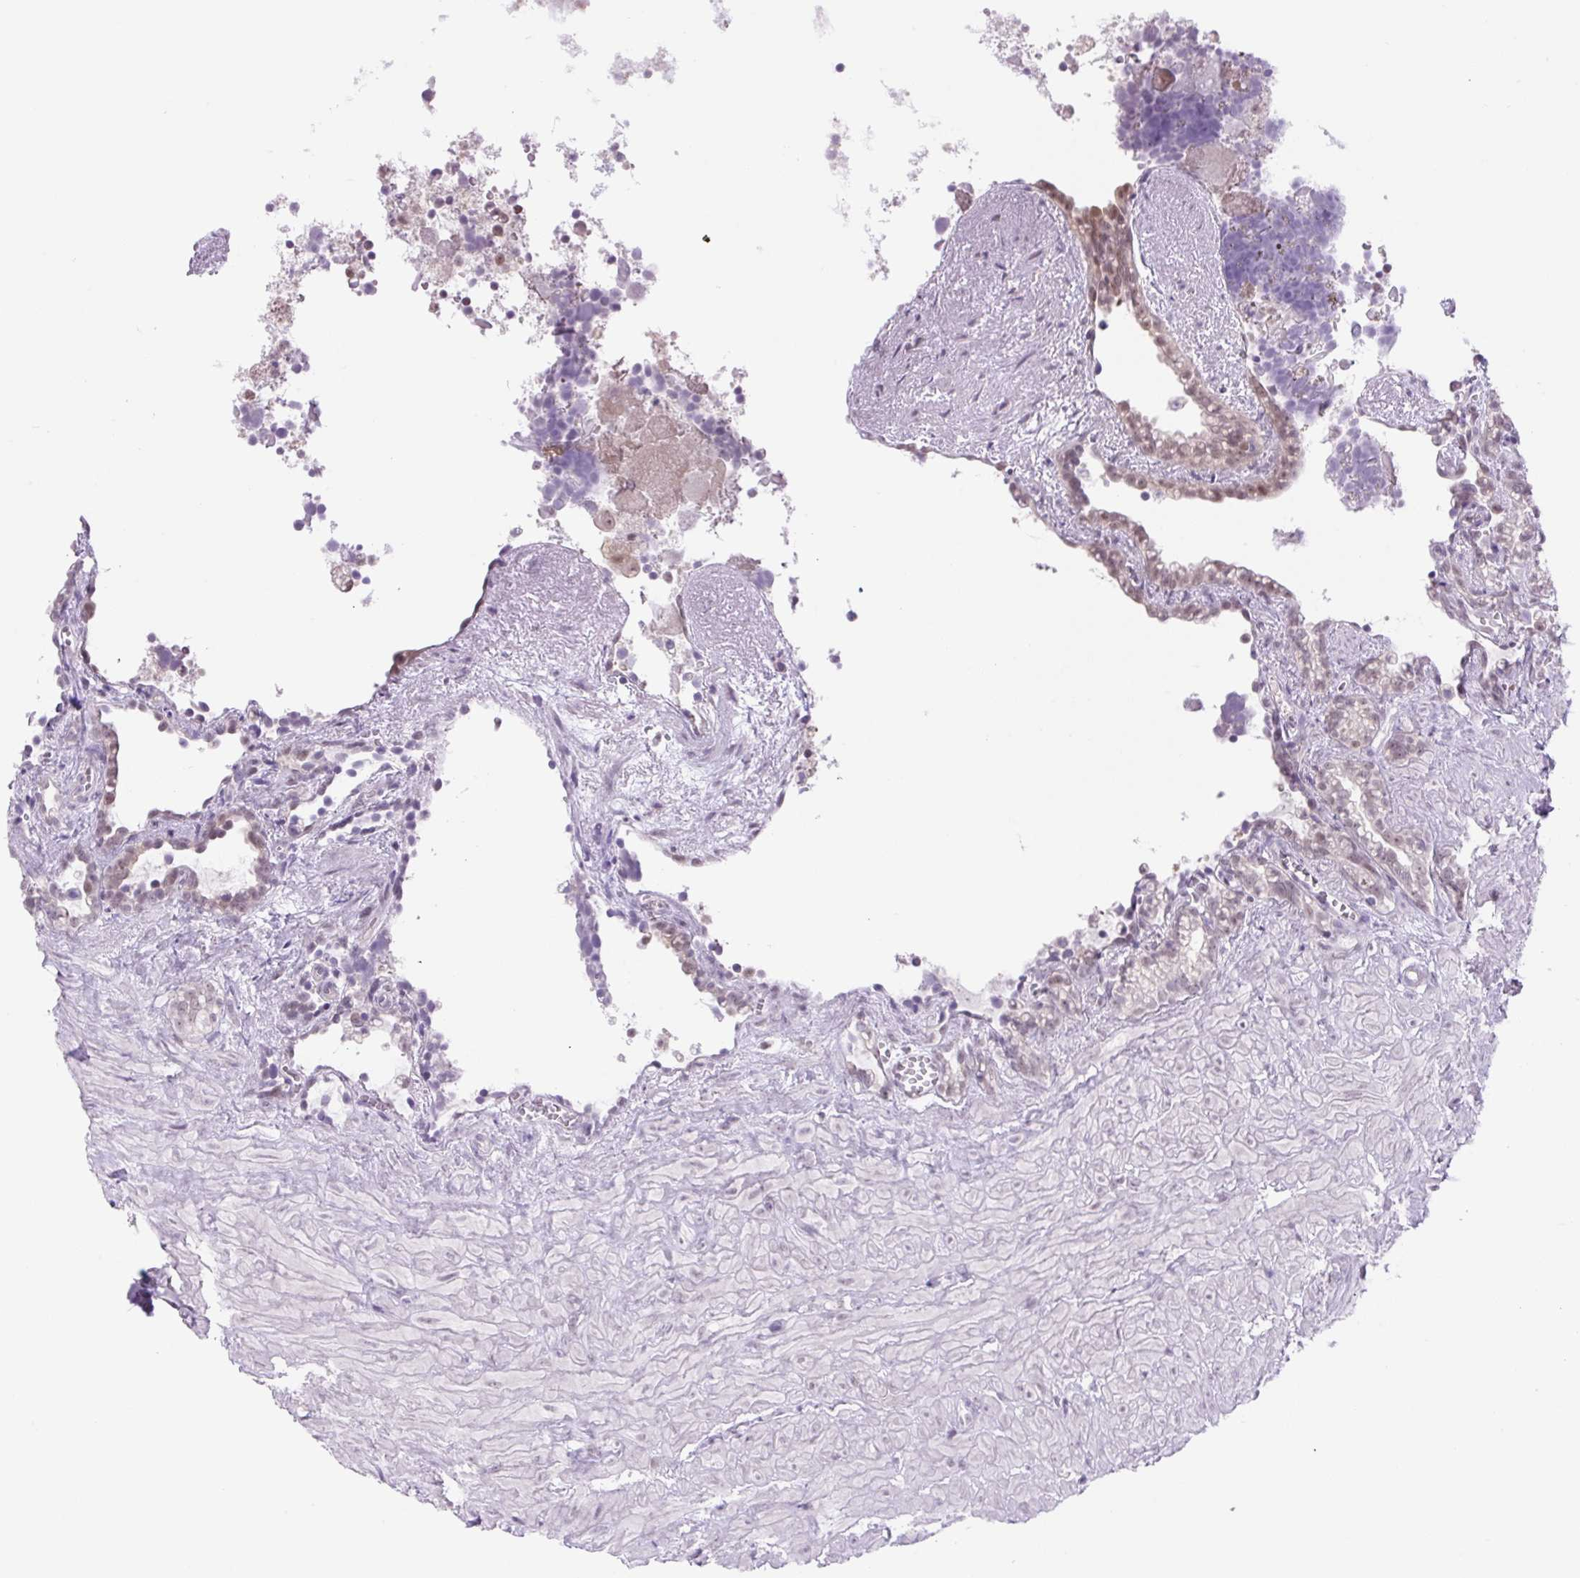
{"staining": {"intensity": "weak", "quantity": "25%-75%", "location": "nuclear"}, "tissue": "seminal vesicle", "cell_type": "Glandular cells", "image_type": "normal", "snomed": [{"axis": "morphology", "description": "Normal tissue, NOS"}, {"axis": "topography", "description": "Seminal veicle"}], "caption": "IHC of unremarkable seminal vesicle displays low levels of weak nuclear positivity in approximately 25%-75% of glandular cells.", "gene": "RYBP", "patient": {"sex": "male", "age": 76}}